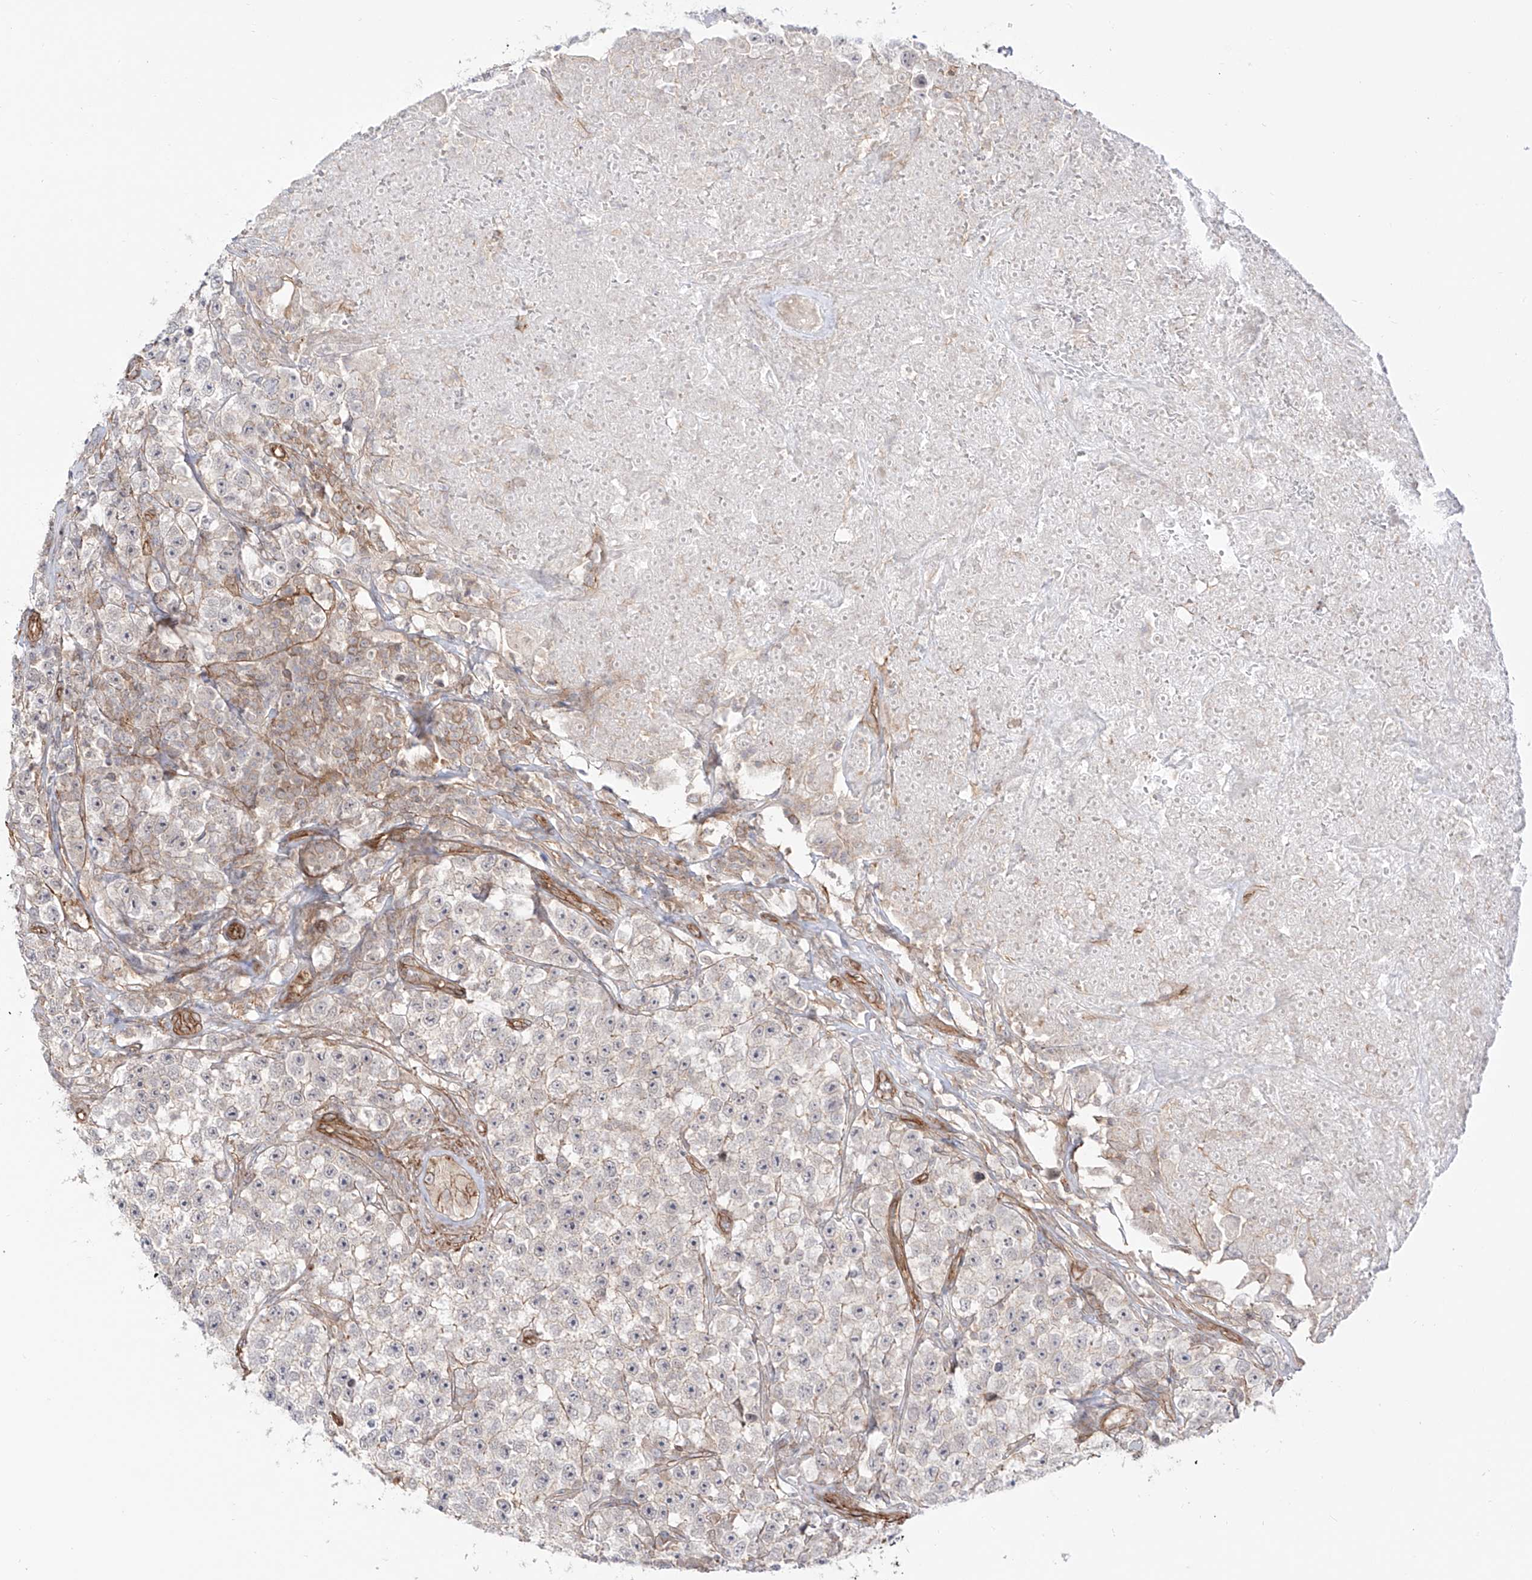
{"staining": {"intensity": "negative", "quantity": "none", "location": "none"}, "tissue": "testis cancer", "cell_type": "Tumor cells", "image_type": "cancer", "snomed": [{"axis": "morphology", "description": "Seminoma, NOS"}, {"axis": "topography", "description": "Testis"}], "caption": "Human seminoma (testis) stained for a protein using IHC demonstrates no positivity in tumor cells.", "gene": "ZNF180", "patient": {"sex": "male", "age": 22}}